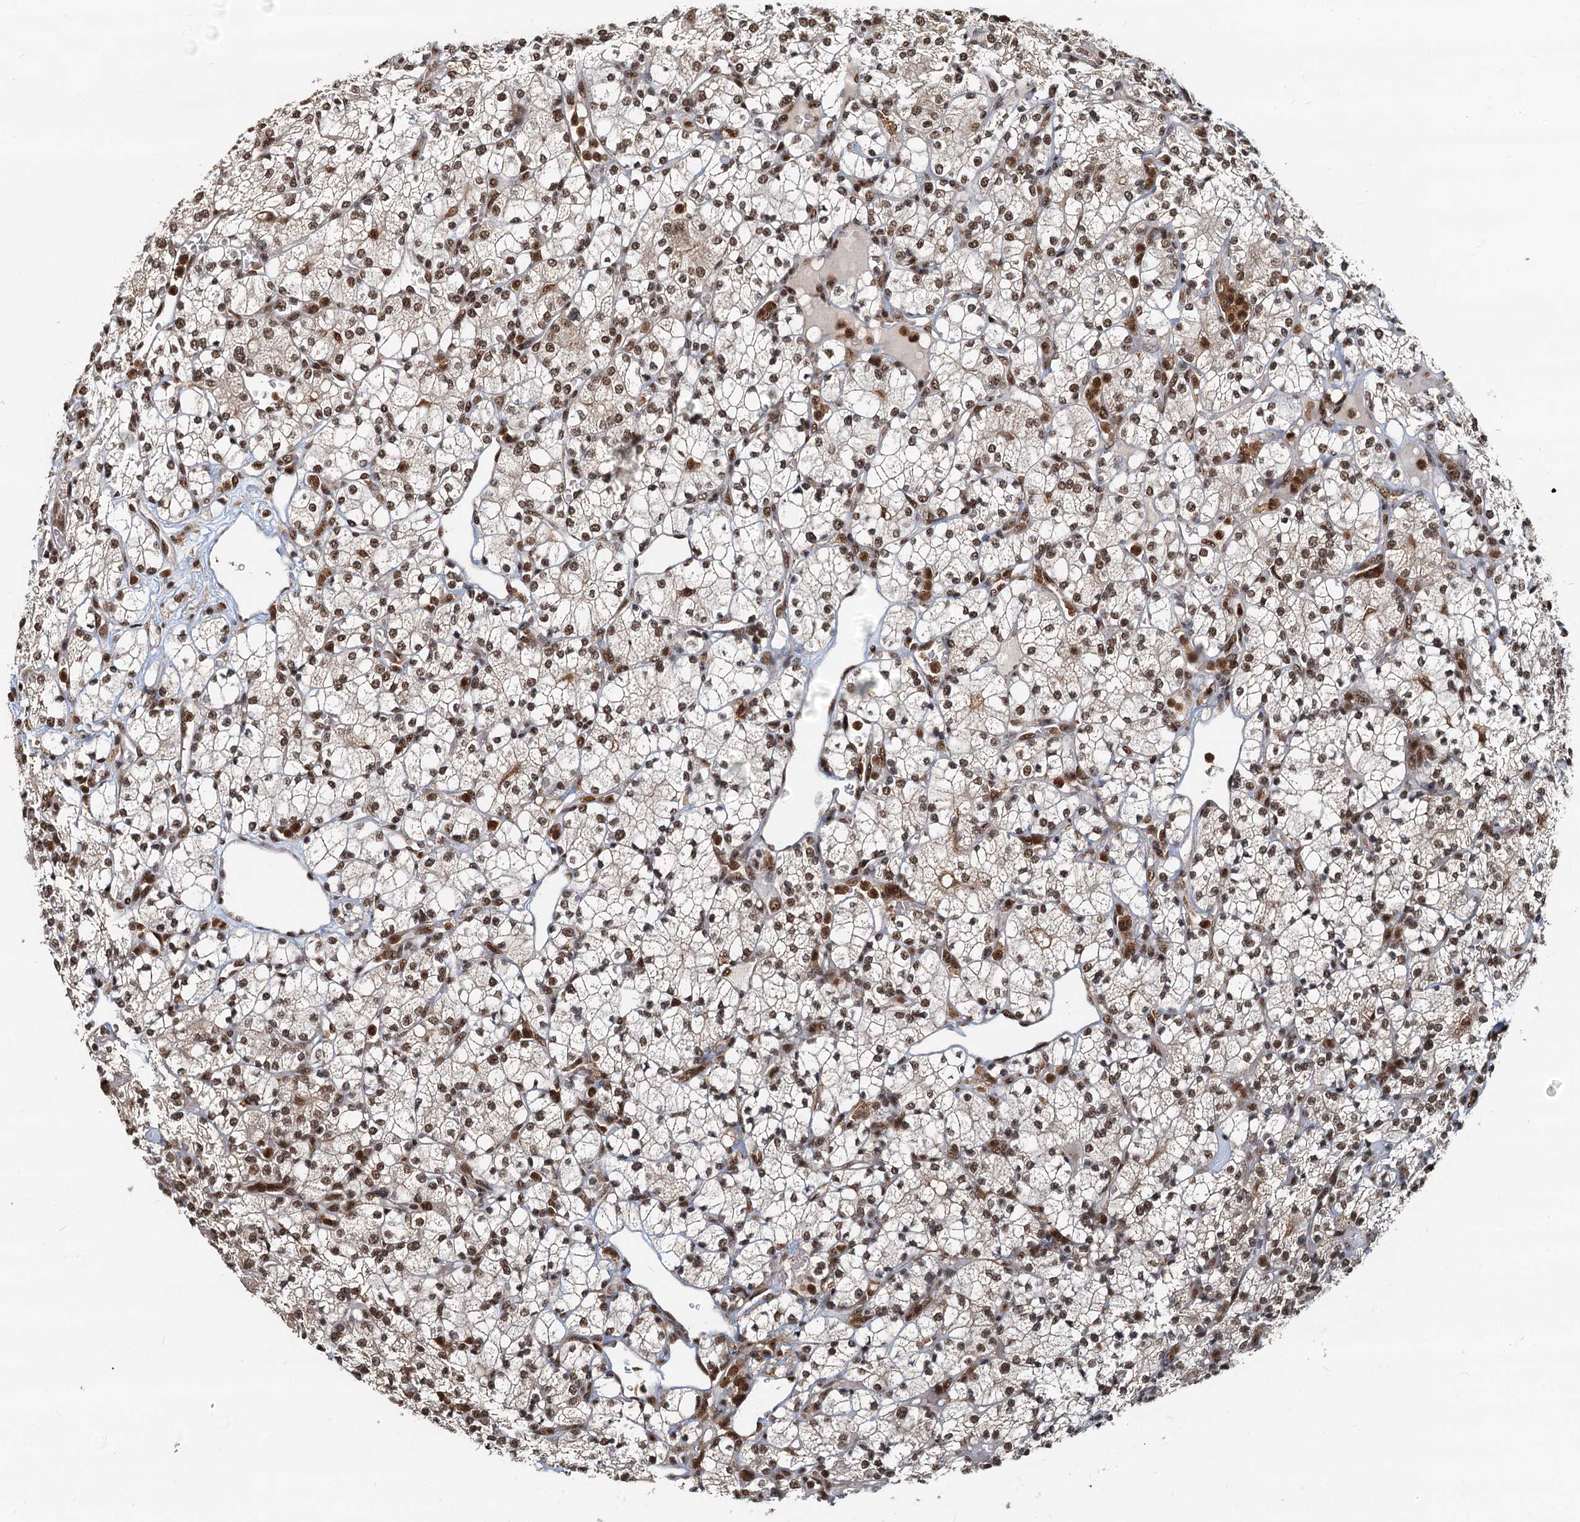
{"staining": {"intensity": "strong", "quantity": ">75%", "location": "nuclear"}, "tissue": "renal cancer", "cell_type": "Tumor cells", "image_type": "cancer", "snomed": [{"axis": "morphology", "description": "Adenocarcinoma, NOS"}, {"axis": "topography", "description": "Kidney"}], "caption": "There is high levels of strong nuclear expression in tumor cells of adenocarcinoma (renal), as demonstrated by immunohistochemical staining (brown color).", "gene": "RSRC2", "patient": {"sex": "male", "age": 77}}